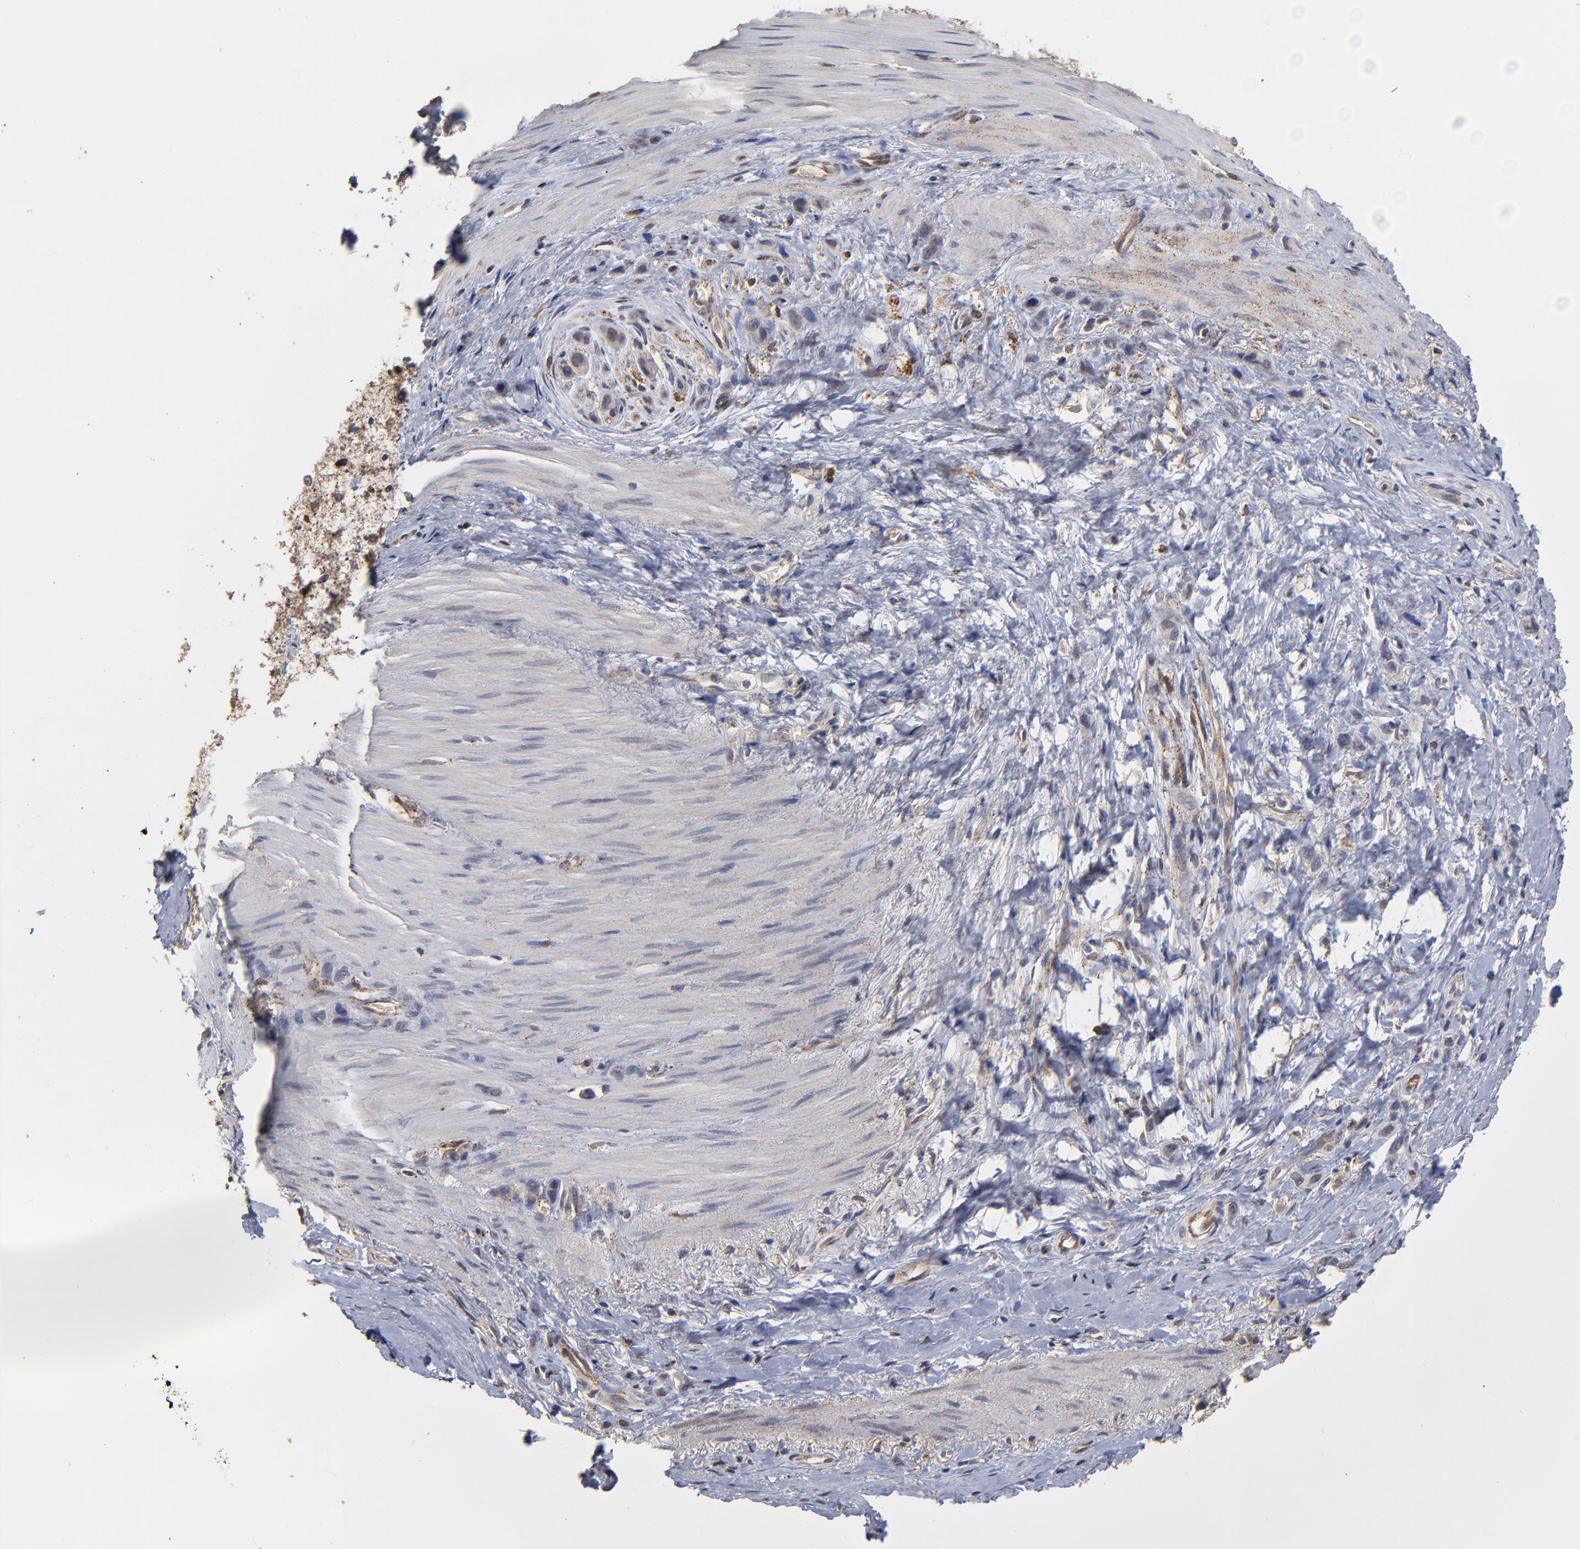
{"staining": {"intensity": "weak", "quantity": "<25%", "location": "cytoplasmic/membranous"}, "tissue": "stomach cancer", "cell_type": "Tumor cells", "image_type": "cancer", "snomed": [{"axis": "morphology", "description": "Normal tissue, NOS"}, {"axis": "morphology", "description": "Adenocarcinoma, NOS"}, {"axis": "morphology", "description": "Adenocarcinoma, High grade"}, {"axis": "topography", "description": "Stomach, upper"}, {"axis": "topography", "description": "Stomach"}], "caption": "Stomach adenocarcinoma was stained to show a protein in brown. There is no significant staining in tumor cells.", "gene": "ASB8", "patient": {"sex": "female", "age": 65}}